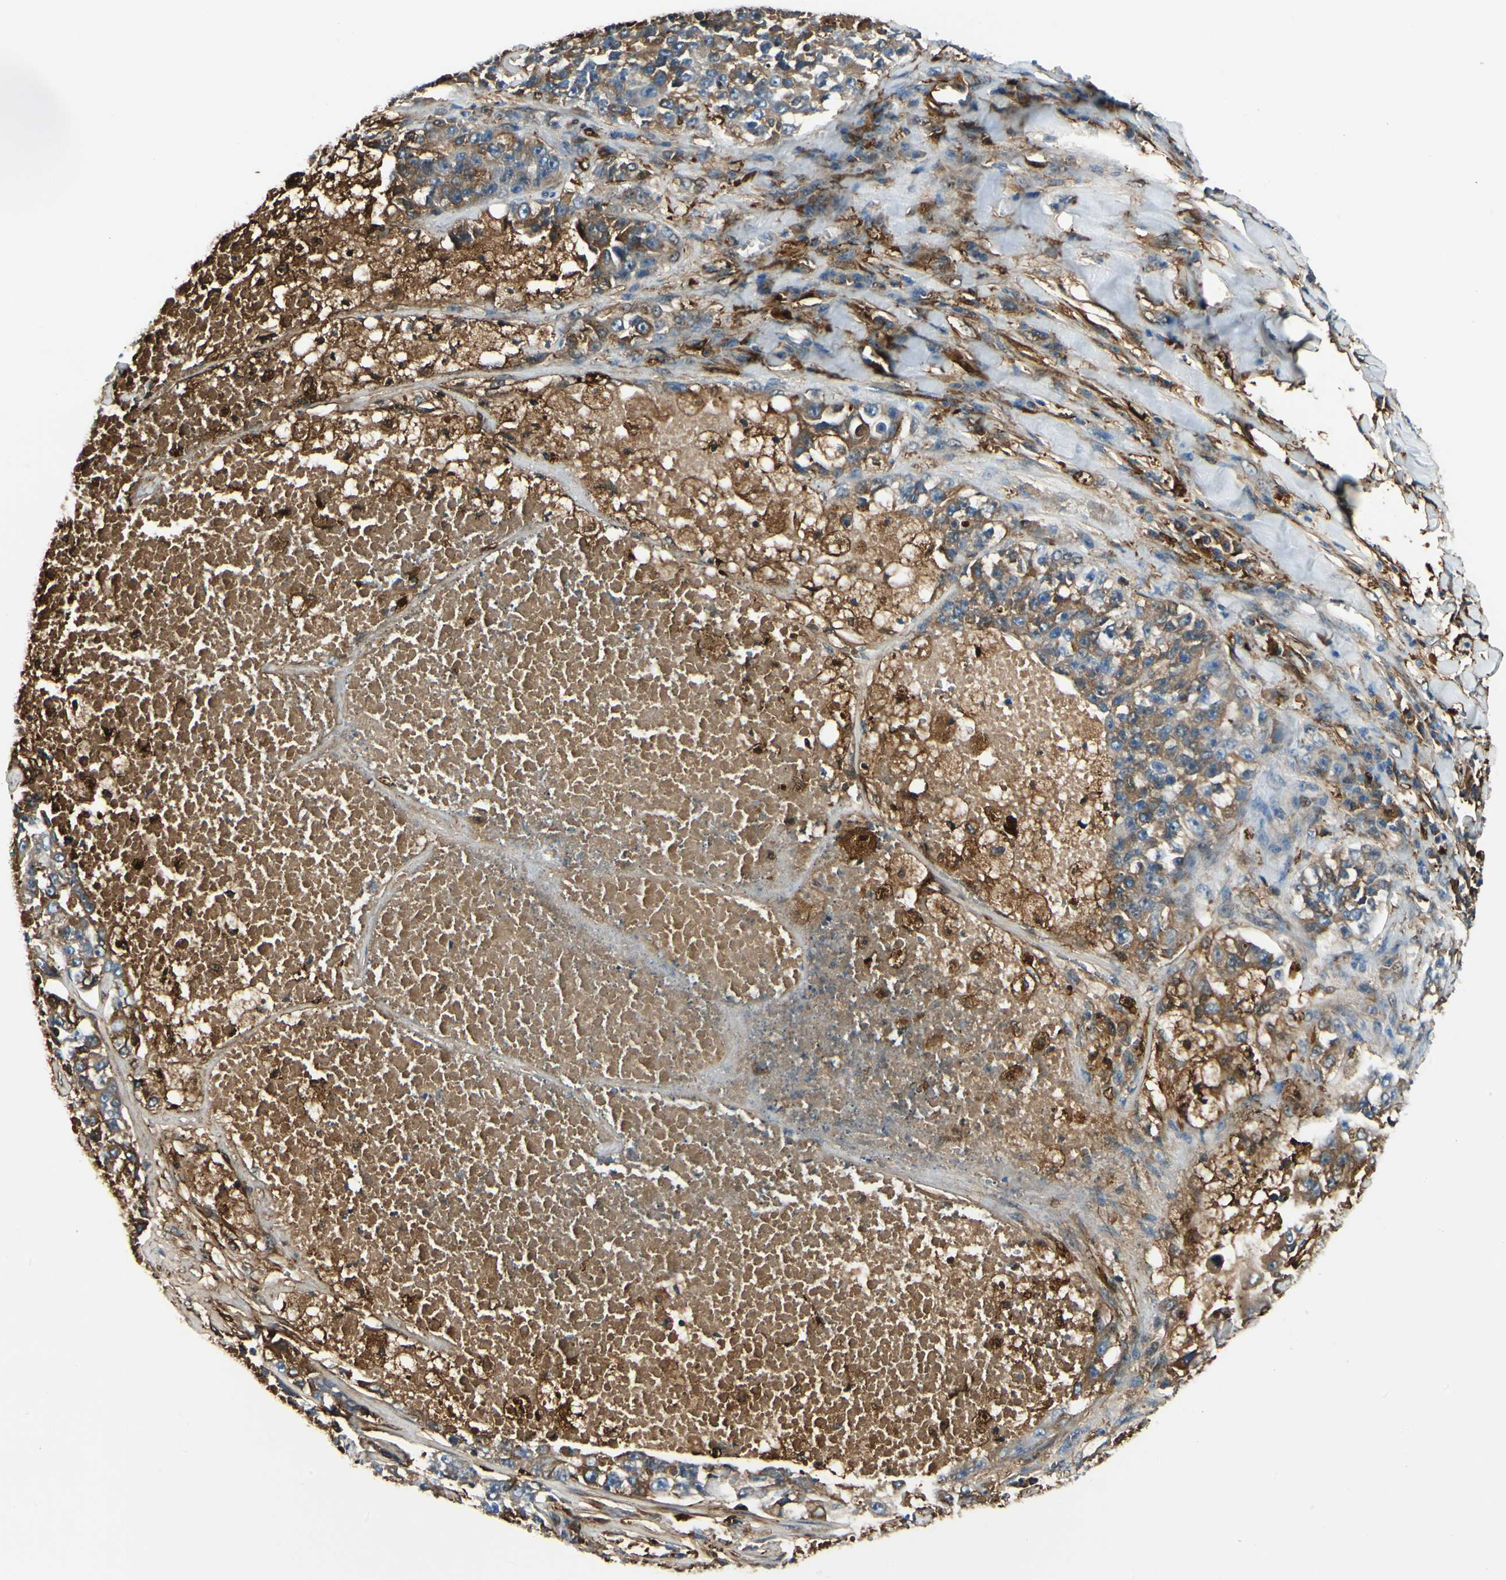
{"staining": {"intensity": "moderate", "quantity": "<25%", "location": "cytoplasmic/membranous"}, "tissue": "lung cancer", "cell_type": "Tumor cells", "image_type": "cancer", "snomed": [{"axis": "morphology", "description": "Adenocarcinoma, NOS"}, {"axis": "topography", "description": "Lung"}], "caption": "A brown stain labels moderate cytoplasmic/membranous positivity of a protein in lung cancer (adenocarcinoma) tumor cells.", "gene": "FTH1", "patient": {"sex": "male", "age": 49}}